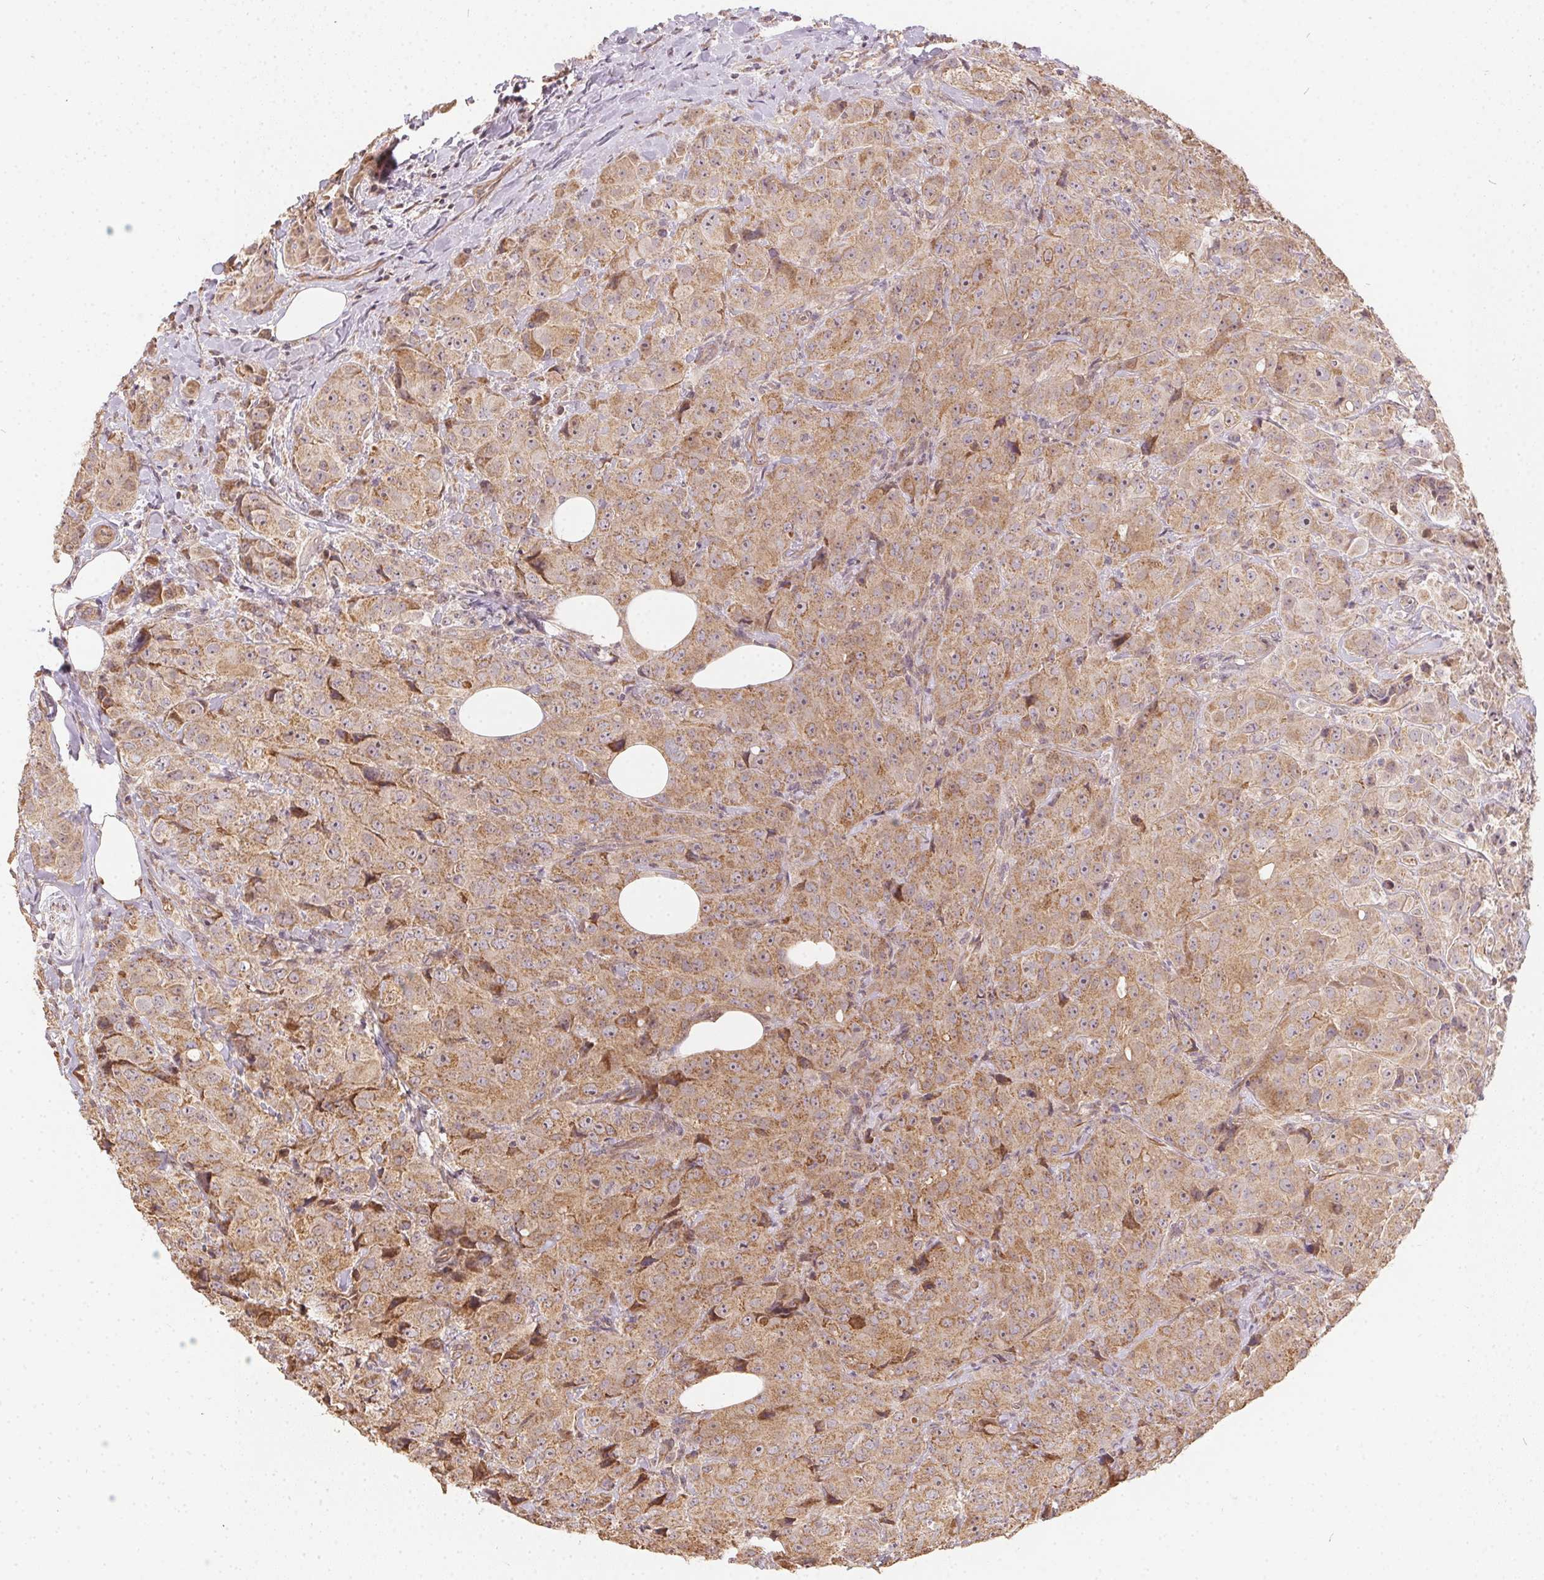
{"staining": {"intensity": "moderate", "quantity": ">75%", "location": "cytoplasmic/membranous"}, "tissue": "breast cancer", "cell_type": "Tumor cells", "image_type": "cancer", "snomed": [{"axis": "morphology", "description": "Normal tissue, NOS"}, {"axis": "morphology", "description": "Duct carcinoma"}, {"axis": "topography", "description": "Breast"}], "caption": "High-power microscopy captured an IHC micrograph of breast intraductal carcinoma, revealing moderate cytoplasmic/membranous expression in about >75% of tumor cells.", "gene": "REV3L", "patient": {"sex": "female", "age": 43}}